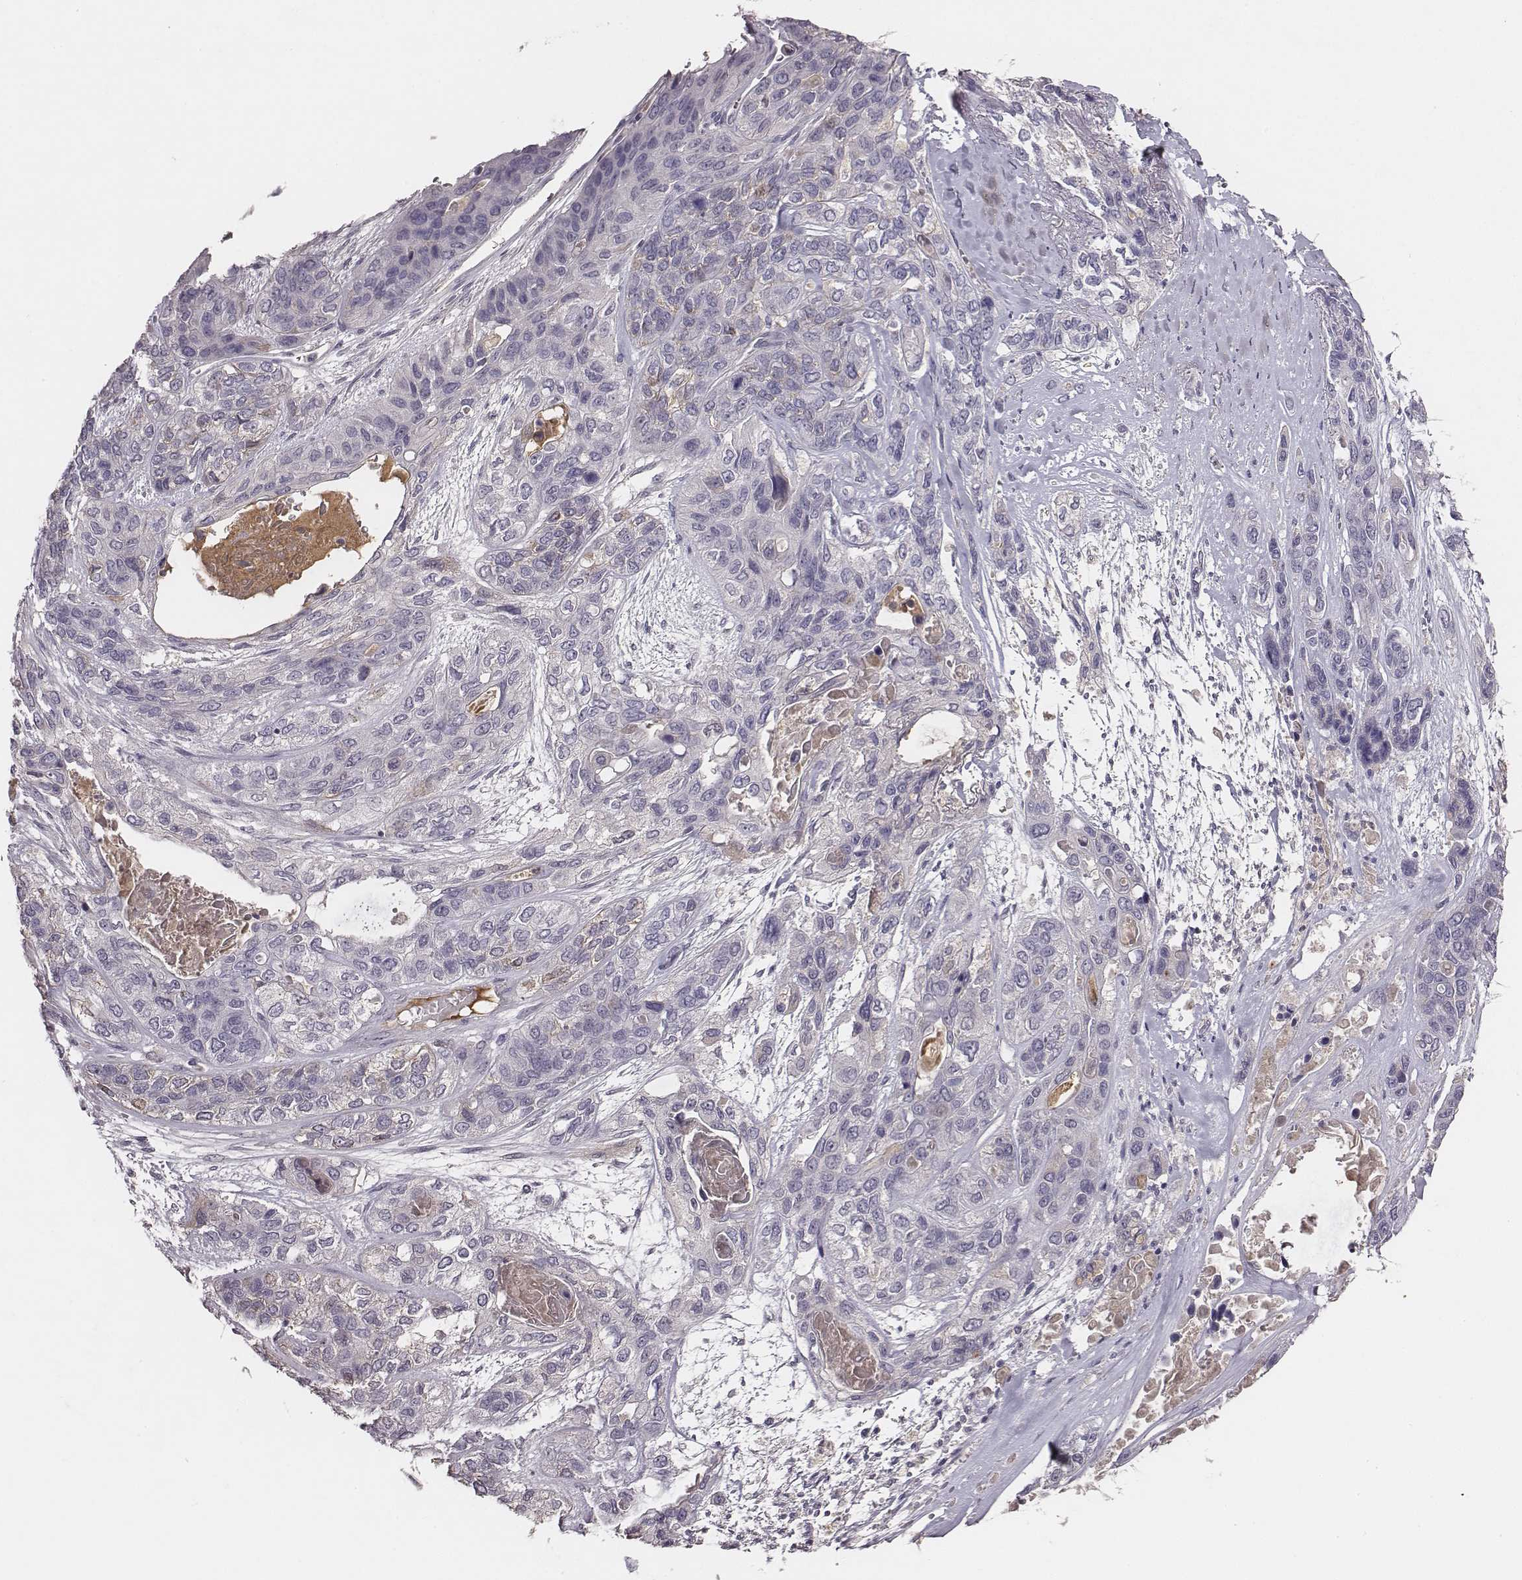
{"staining": {"intensity": "negative", "quantity": "none", "location": "none"}, "tissue": "lung cancer", "cell_type": "Tumor cells", "image_type": "cancer", "snomed": [{"axis": "morphology", "description": "Squamous cell carcinoma, NOS"}, {"axis": "topography", "description": "Lung"}], "caption": "Immunohistochemistry image of human squamous cell carcinoma (lung) stained for a protein (brown), which displays no positivity in tumor cells.", "gene": "SLC22A6", "patient": {"sex": "female", "age": 70}}